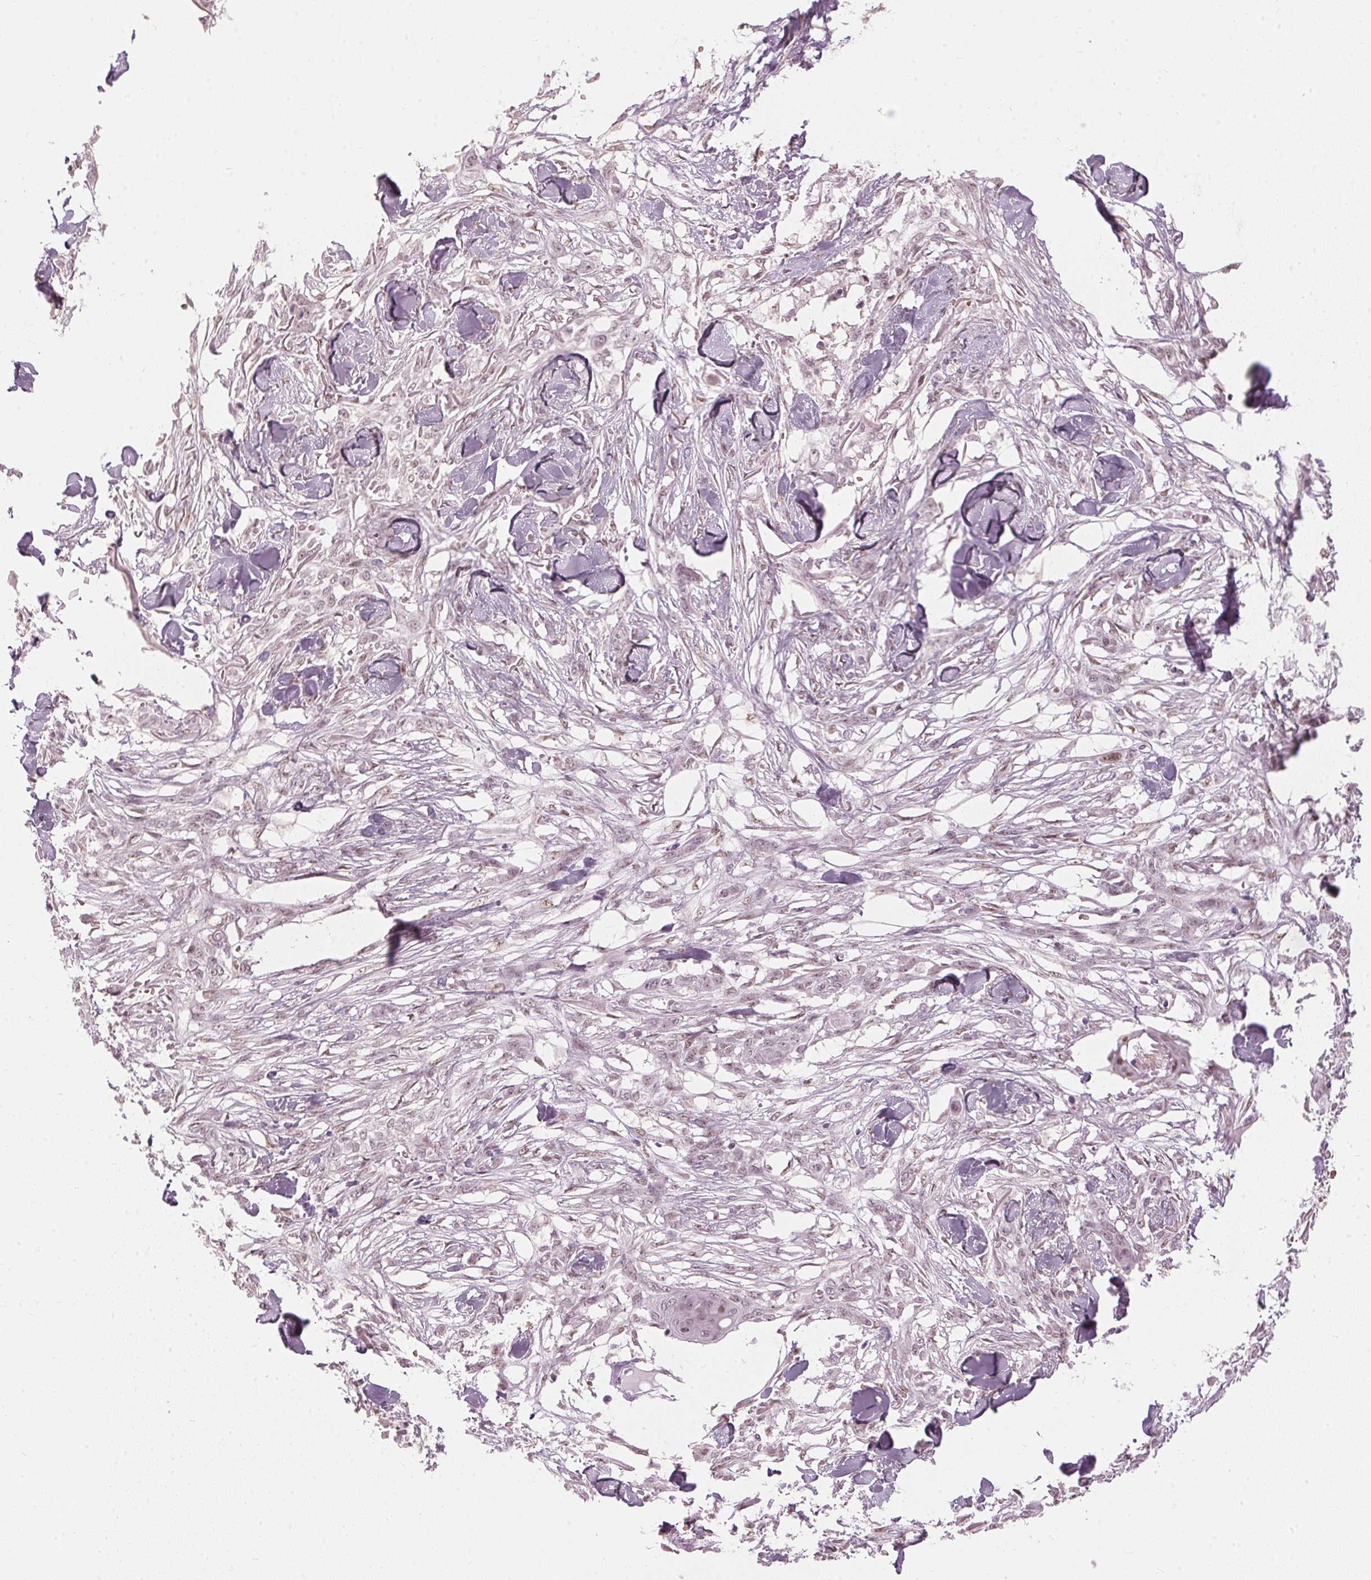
{"staining": {"intensity": "weak", "quantity": "<25%", "location": "nuclear"}, "tissue": "skin cancer", "cell_type": "Tumor cells", "image_type": "cancer", "snomed": [{"axis": "morphology", "description": "Squamous cell carcinoma, NOS"}, {"axis": "topography", "description": "Skin"}], "caption": "Photomicrograph shows no protein staining in tumor cells of skin cancer tissue. Brightfield microscopy of immunohistochemistry (IHC) stained with DAB (brown) and hematoxylin (blue), captured at high magnification.", "gene": "SLC39A3", "patient": {"sex": "female", "age": 59}}